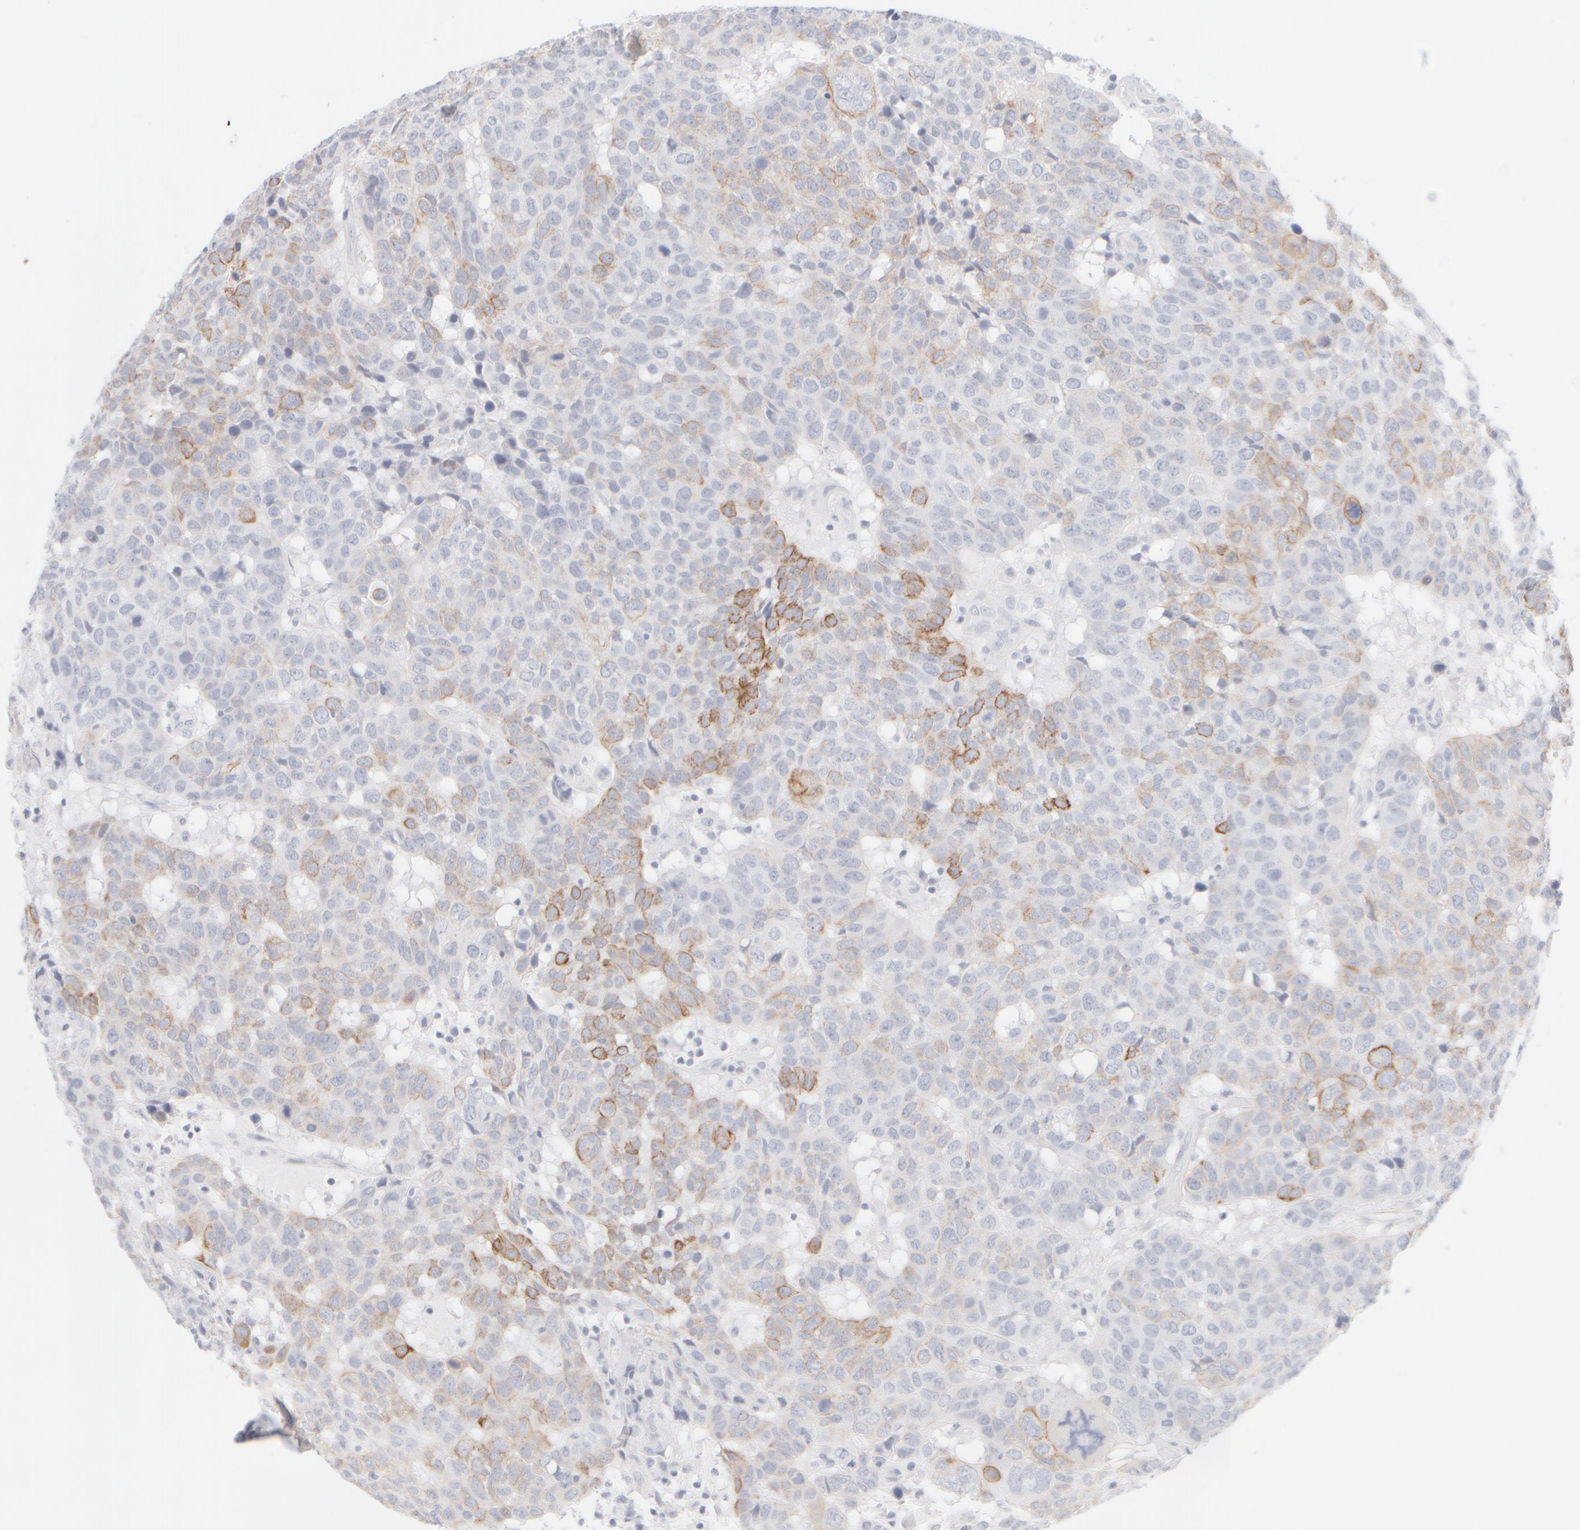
{"staining": {"intensity": "moderate", "quantity": "<25%", "location": "cytoplasmic/membranous"}, "tissue": "head and neck cancer", "cell_type": "Tumor cells", "image_type": "cancer", "snomed": [{"axis": "morphology", "description": "Squamous cell carcinoma, NOS"}, {"axis": "topography", "description": "Head-Neck"}], "caption": "Squamous cell carcinoma (head and neck) was stained to show a protein in brown. There is low levels of moderate cytoplasmic/membranous expression in approximately <25% of tumor cells. The protein of interest is stained brown, and the nuclei are stained in blue (DAB (3,3'-diaminobenzidine) IHC with brightfield microscopy, high magnification).", "gene": "KRT15", "patient": {"sex": "male", "age": 66}}